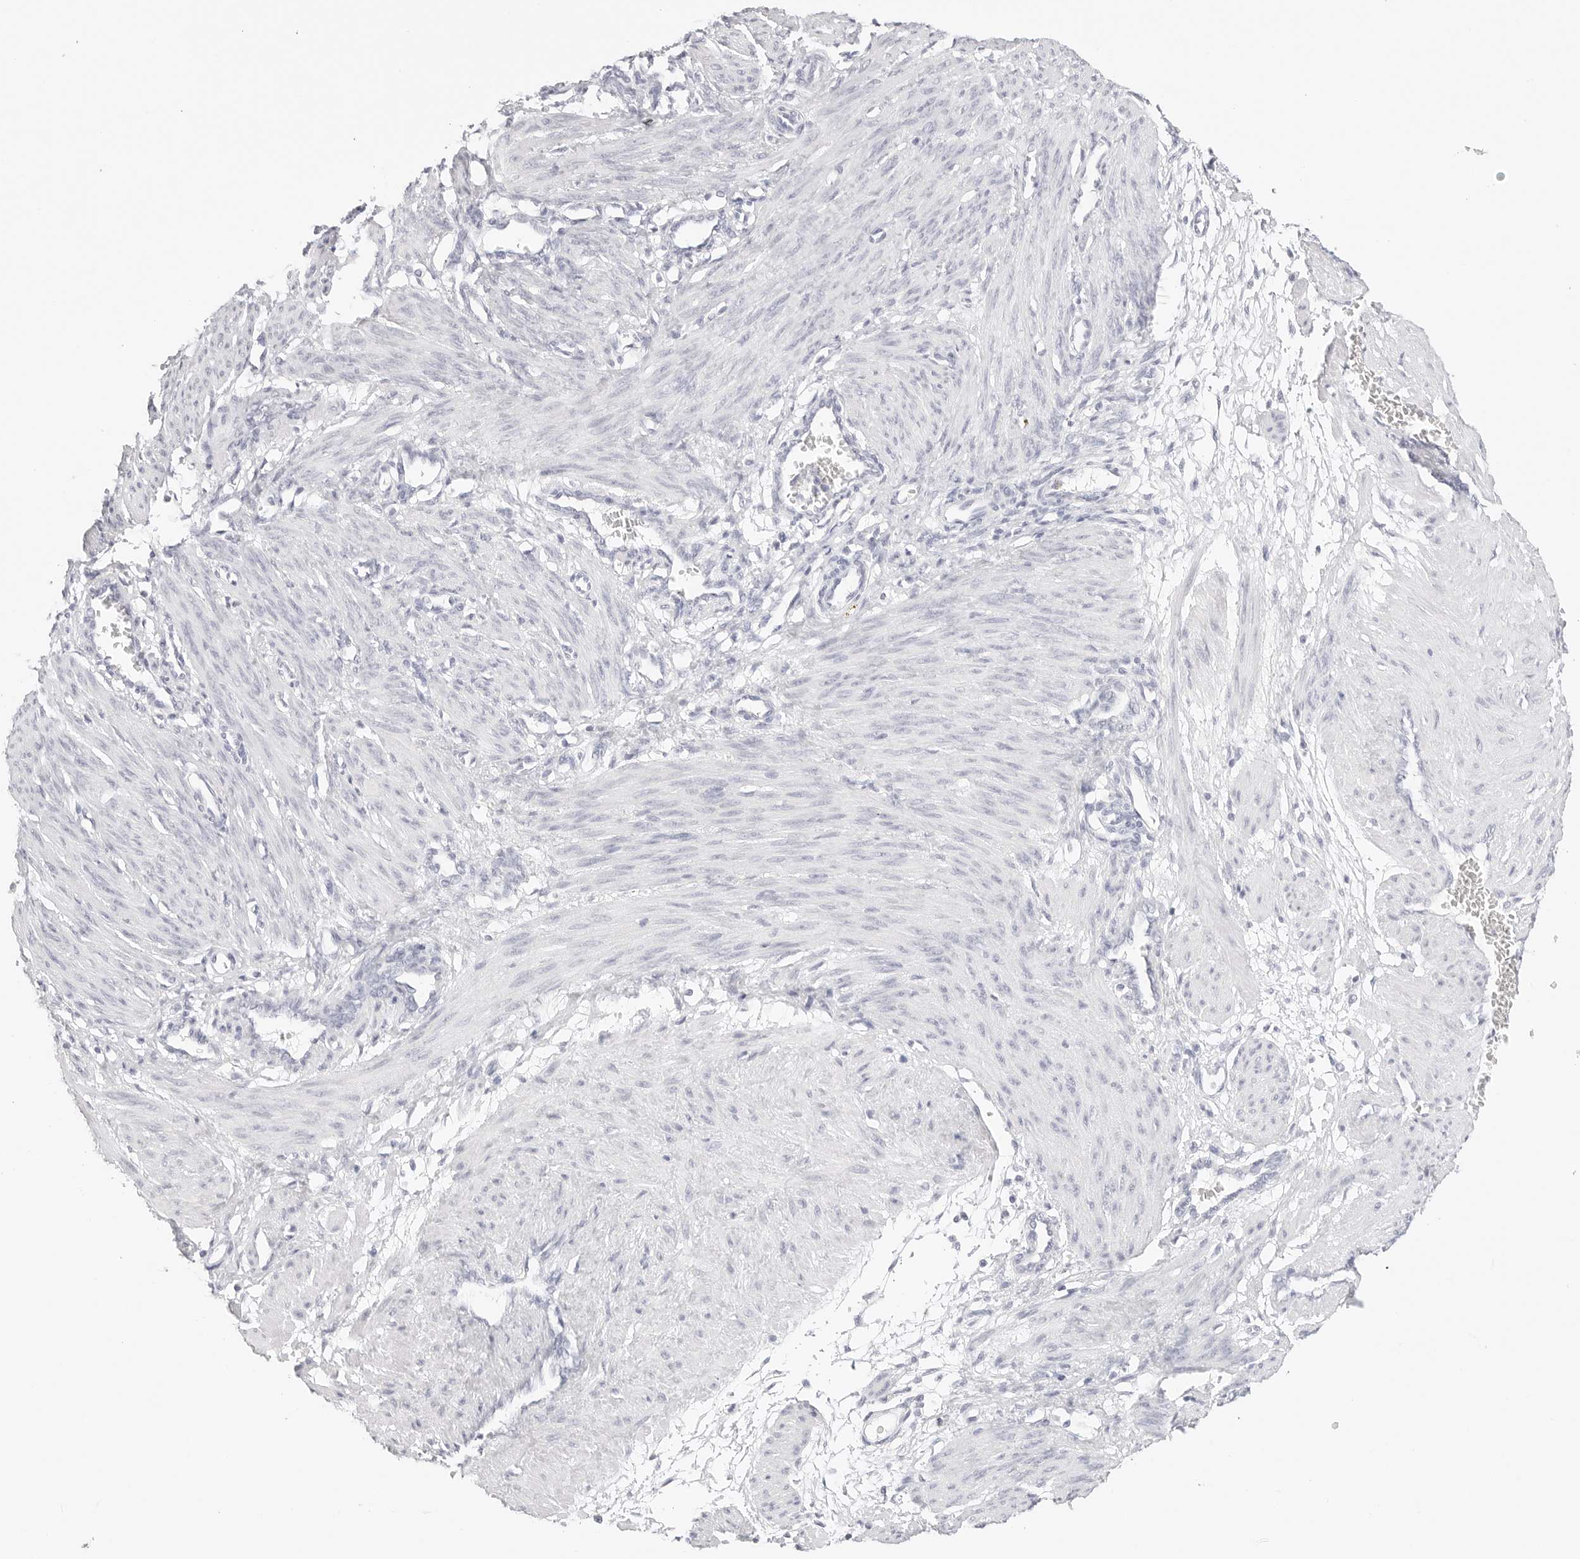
{"staining": {"intensity": "negative", "quantity": "none", "location": "none"}, "tissue": "smooth muscle", "cell_type": "Smooth muscle cells", "image_type": "normal", "snomed": [{"axis": "morphology", "description": "Normal tissue, NOS"}, {"axis": "topography", "description": "Endometrium"}], "caption": "This is a micrograph of immunohistochemistry staining of normal smooth muscle, which shows no positivity in smooth muscle cells.", "gene": "HMGCS2", "patient": {"sex": "female", "age": 33}}